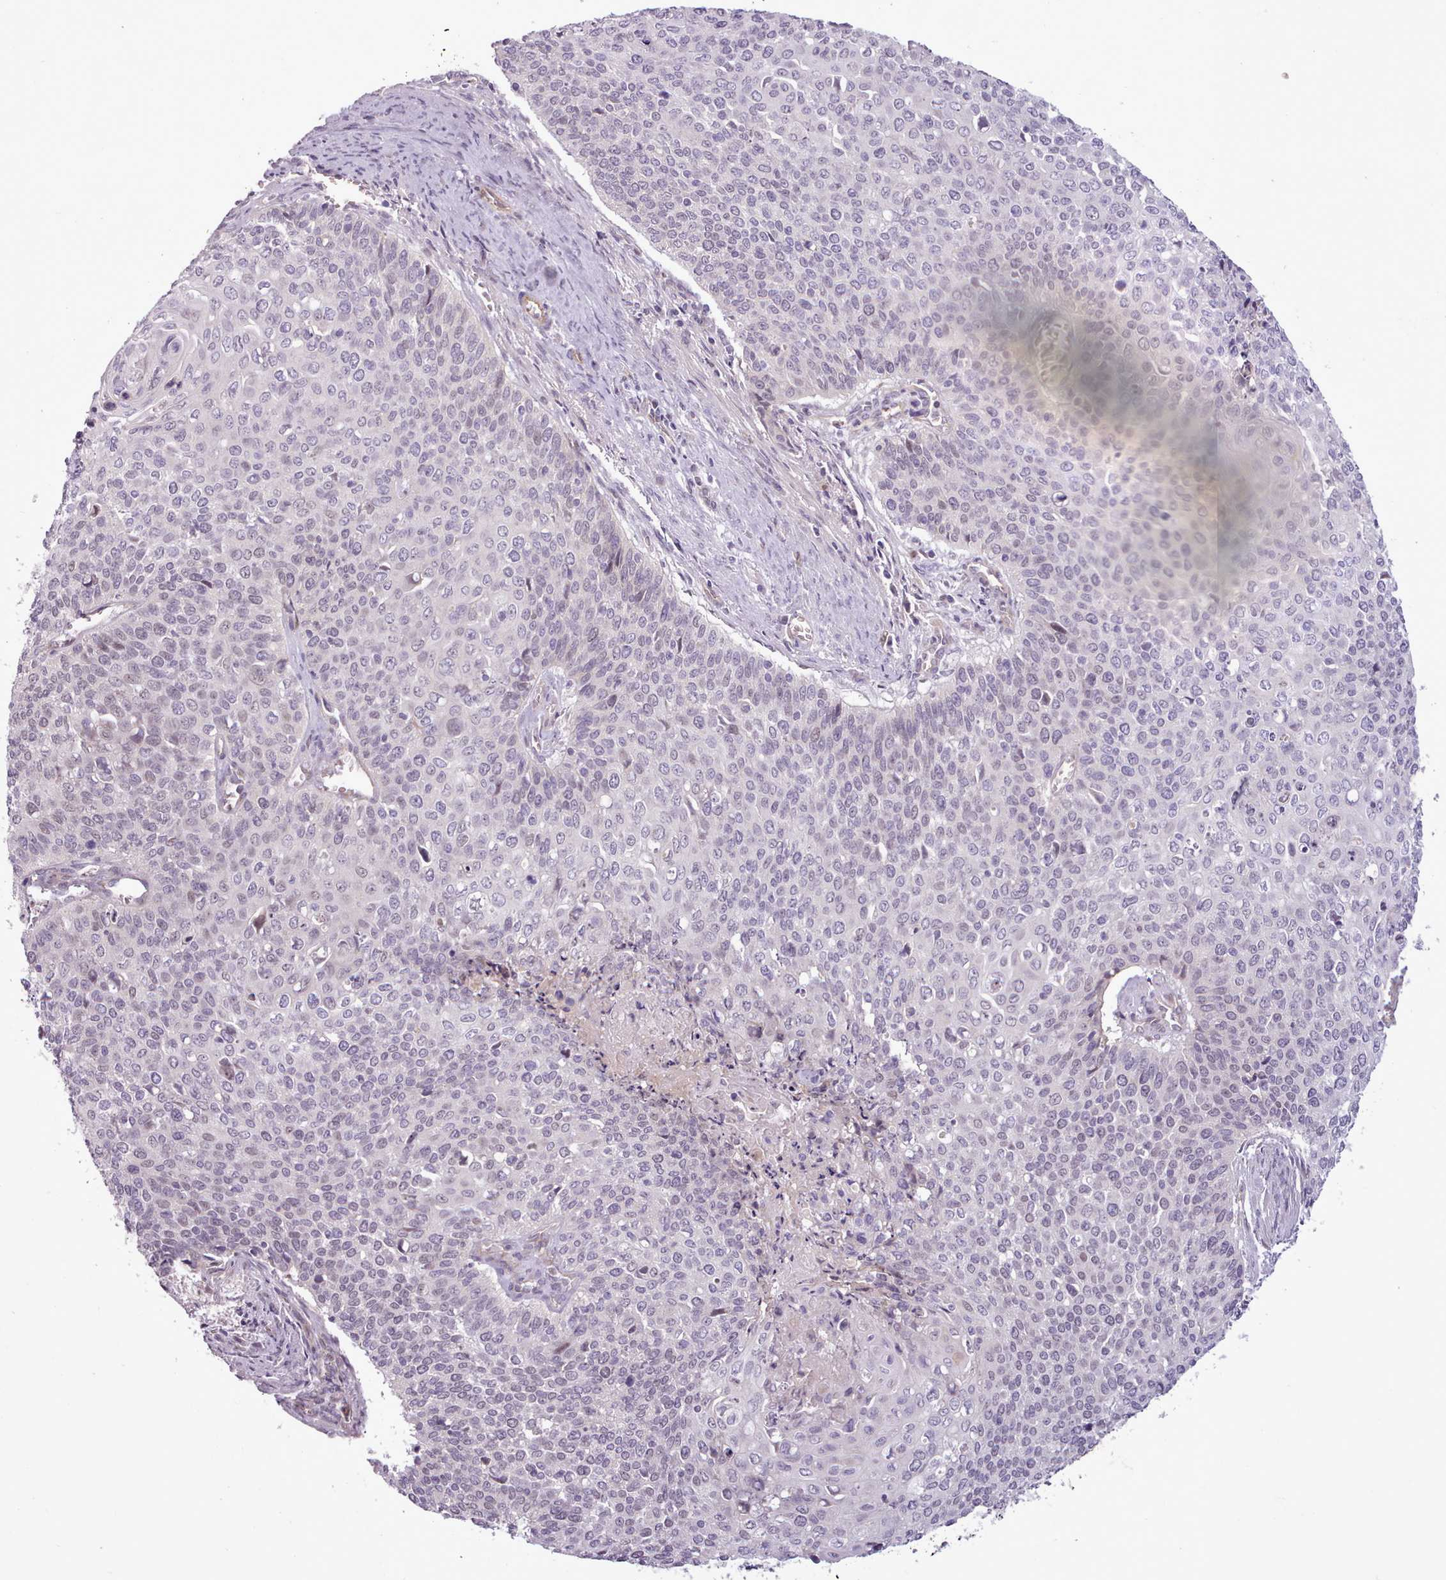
{"staining": {"intensity": "weak", "quantity": "<25%", "location": "nuclear"}, "tissue": "cervical cancer", "cell_type": "Tumor cells", "image_type": "cancer", "snomed": [{"axis": "morphology", "description": "Squamous cell carcinoma, NOS"}, {"axis": "topography", "description": "Cervix"}], "caption": "This is an IHC photomicrograph of human cervical squamous cell carcinoma. There is no expression in tumor cells.", "gene": "SLURP1", "patient": {"sex": "female", "age": 39}}